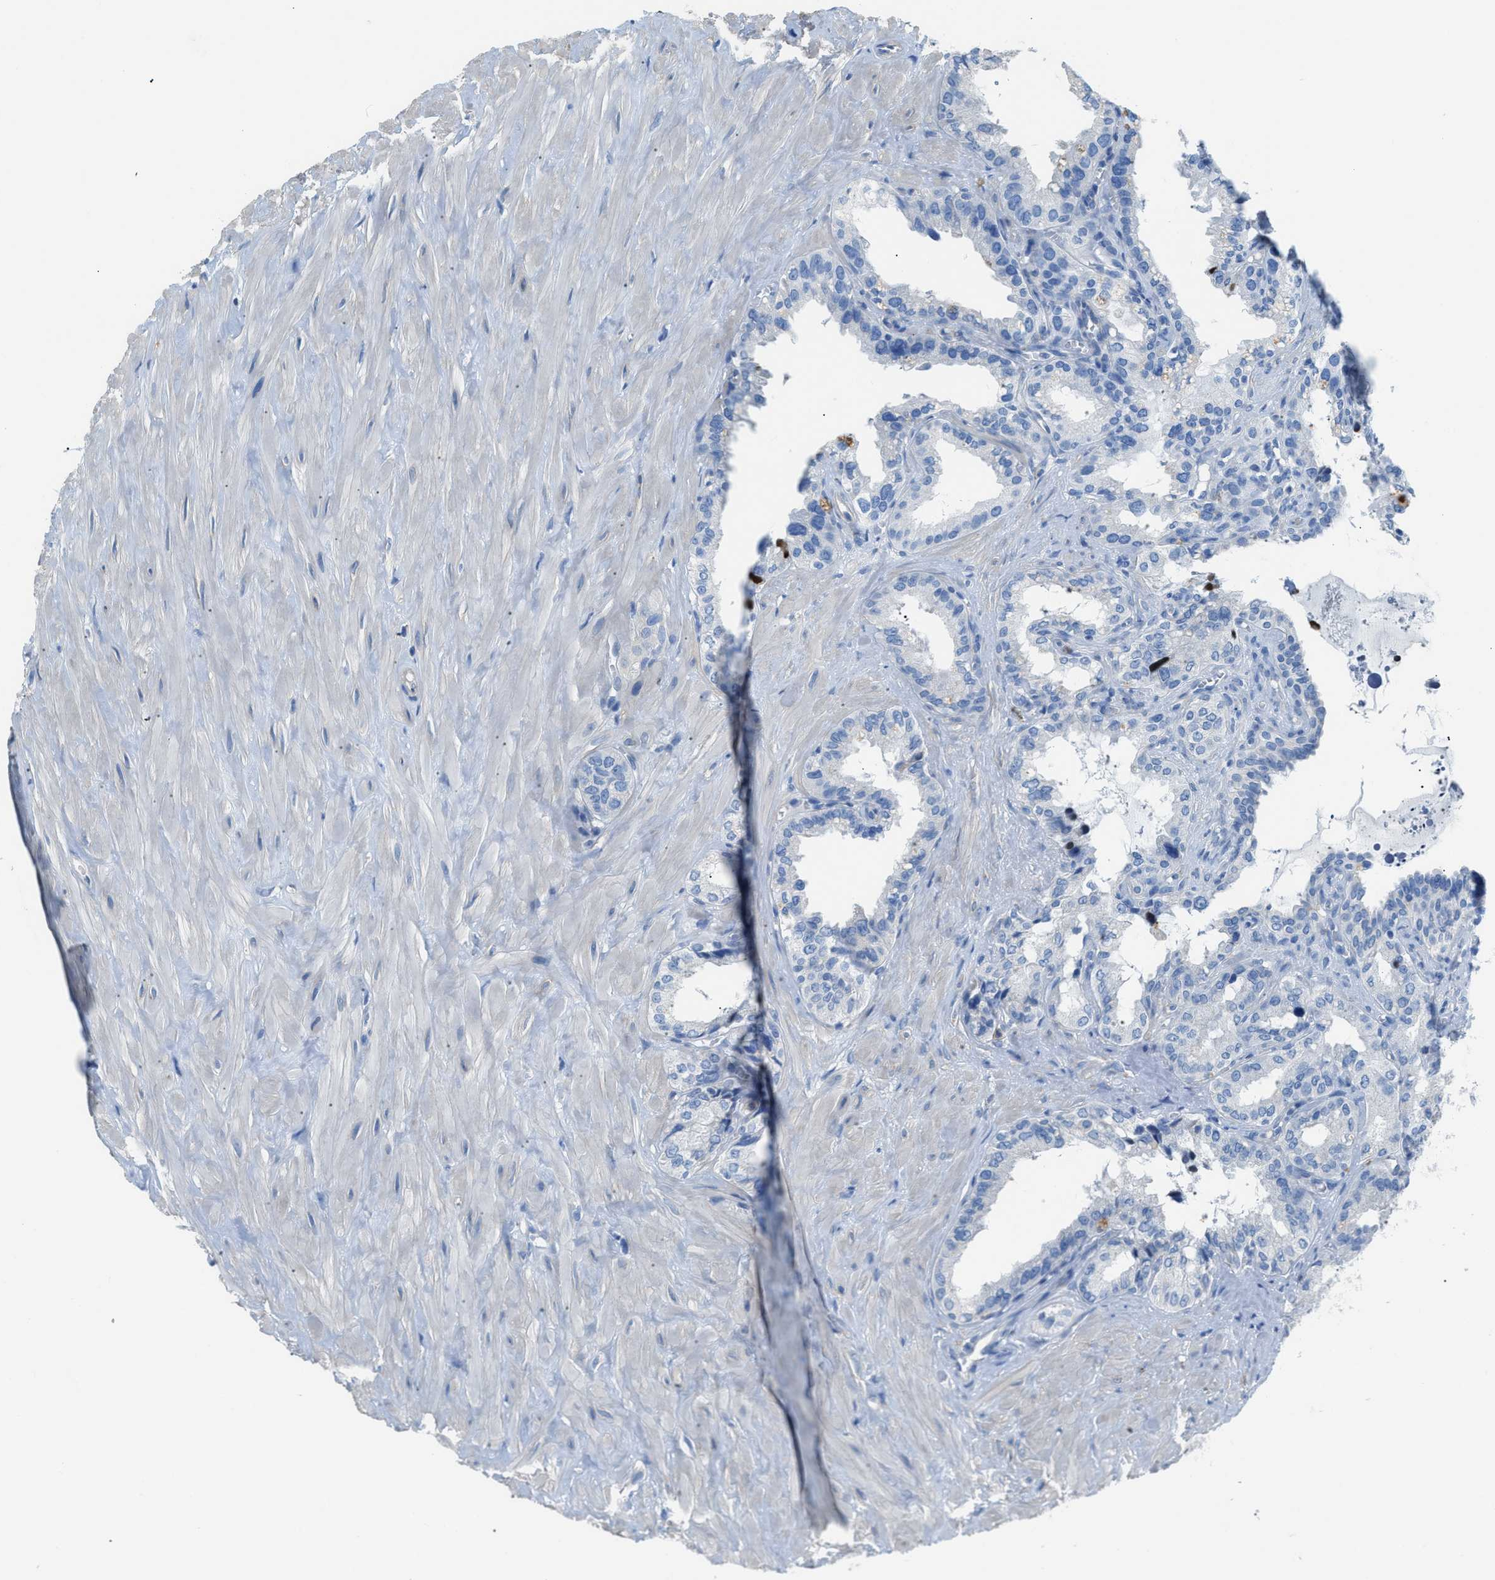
{"staining": {"intensity": "negative", "quantity": "none", "location": "none"}, "tissue": "seminal vesicle", "cell_type": "Glandular cells", "image_type": "normal", "snomed": [{"axis": "morphology", "description": "Normal tissue, NOS"}, {"axis": "topography", "description": "Seminal veicle"}], "caption": "Immunohistochemistry of benign human seminal vesicle demonstrates no expression in glandular cells.", "gene": "ITPR1", "patient": {"sex": "male", "age": 64}}